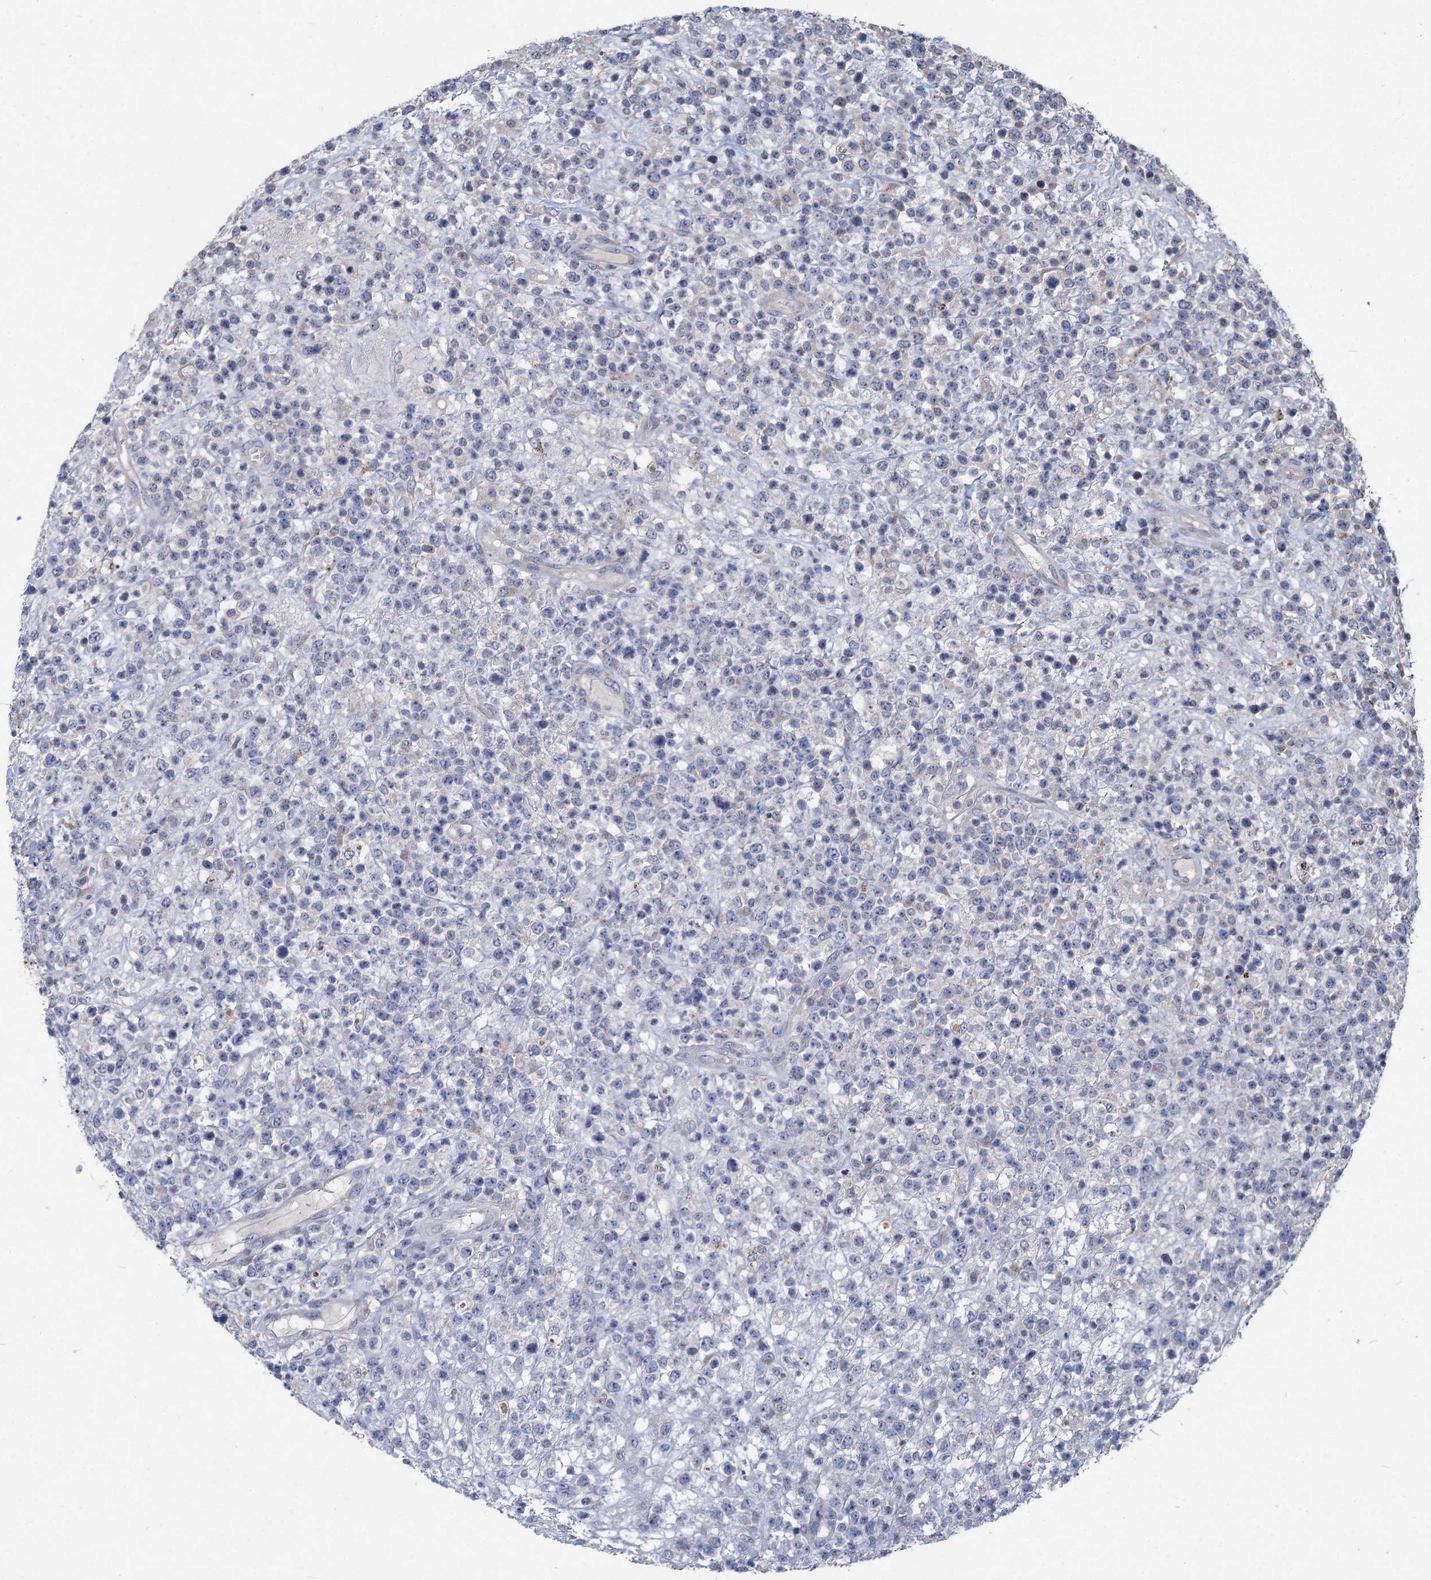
{"staining": {"intensity": "negative", "quantity": "none", "location": "none"}, "tissue": "lymphoma", "cell_type": "Tumor cells", "image_type": "cancer", "snomed": [{"axis": "morphology", "description": "Malignant lymphoma, non-Hodgkin's type, High grade"}, {"axis": "topography", "description": "Colon"}], "caption": "Malignant lymphoma, non-Hodgkin's type (high-grade) was stained to show a protein in brown. There is no significant staining in tumor cells.", "gene": "HES2", "patient": {"sex": "female", "age": 53}}